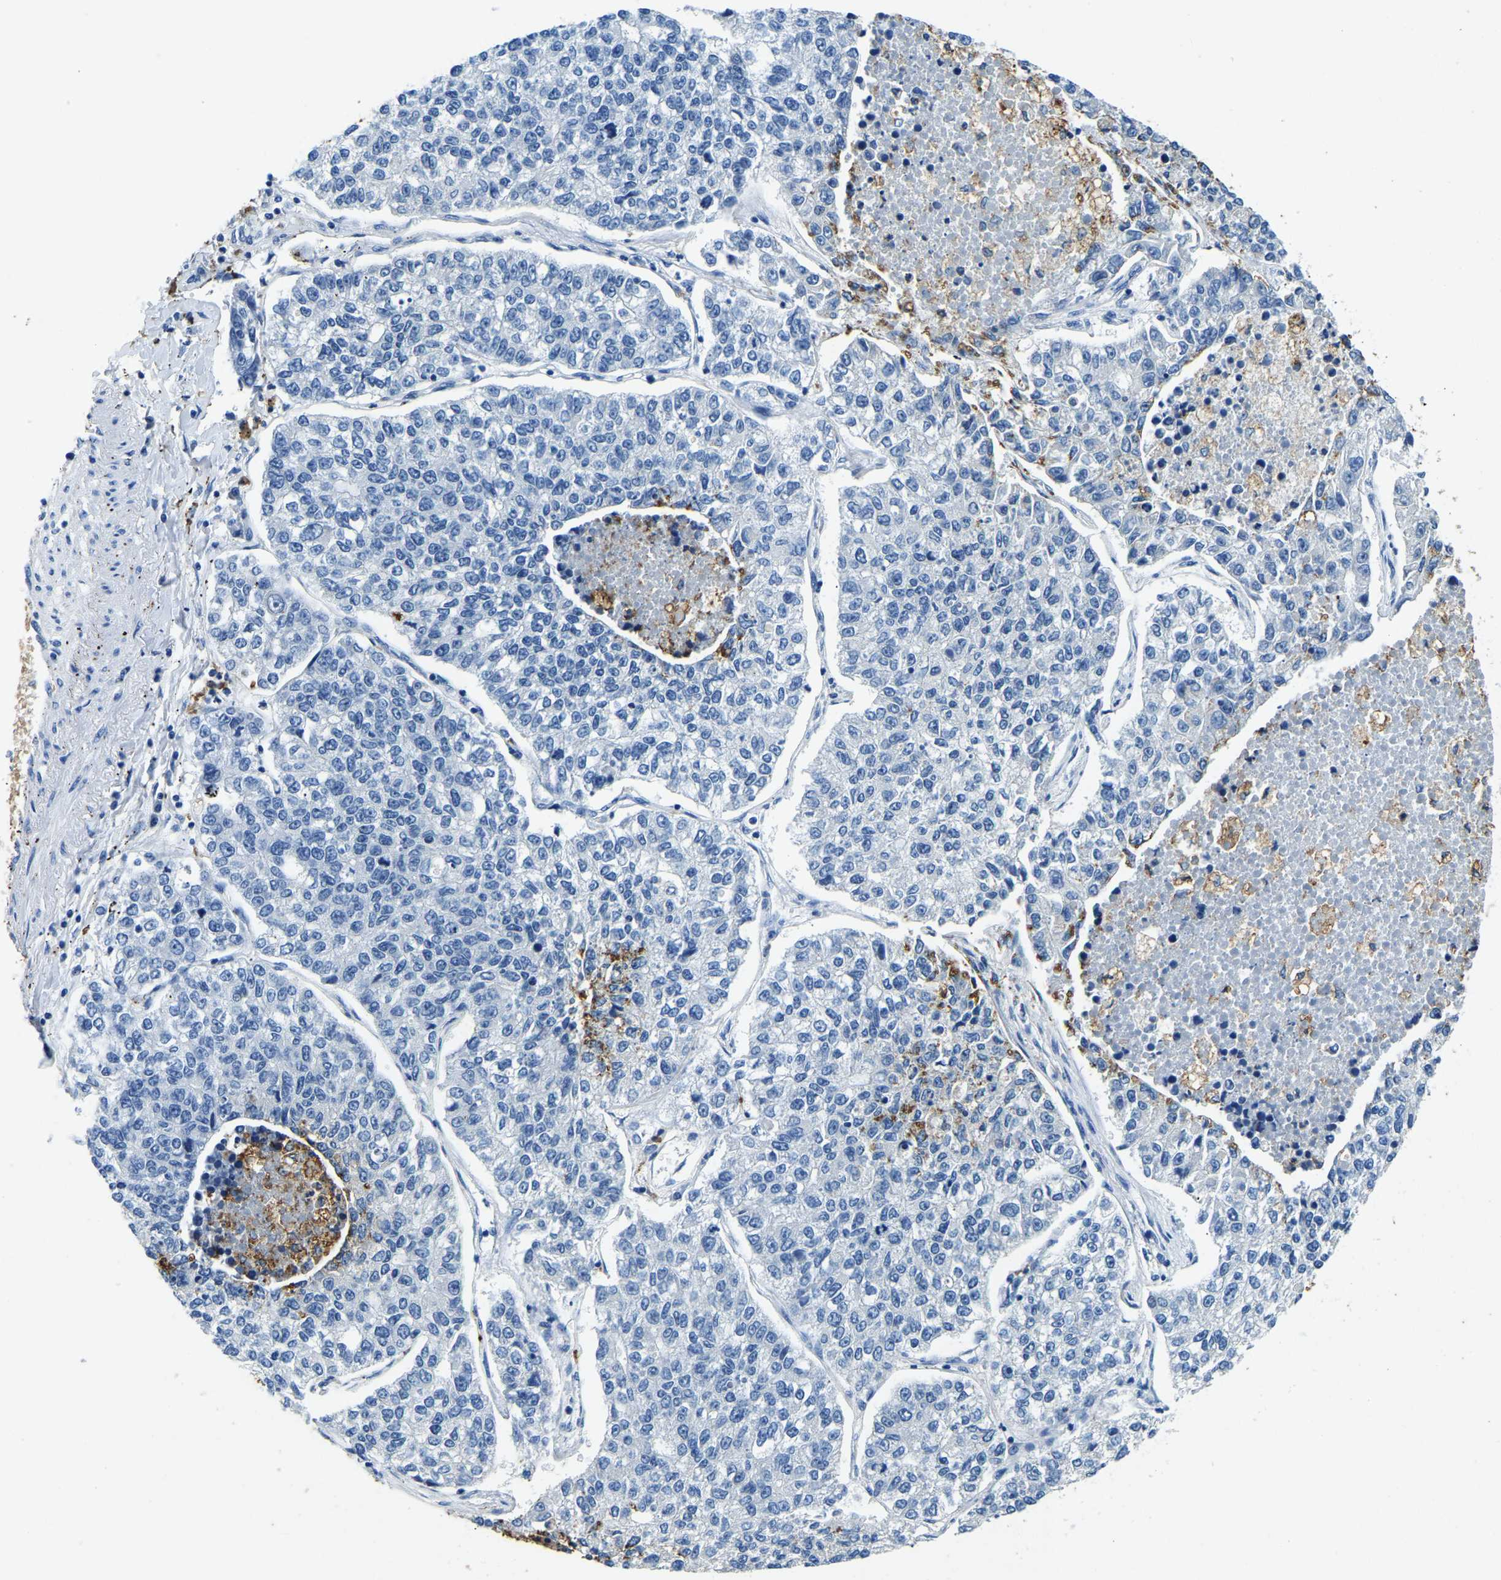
{"staining": {"intensity": "negative", "quantity": "none", "location": "none"}, "tissue": "lung cancer", "cell_type": "Tumor cells", "image_type": "cancer", "snomed": [{"axis": "morphology", "description": "Adenocarcinoma, NOS"}, {"axis": "topography", "description": "Lung"}], "caption": "A micrograph of human lung adenocarcinoma is negative for staining in tumor cells.", "gene": "UBN2", "patient": {"sex": "male", "age": 49}}